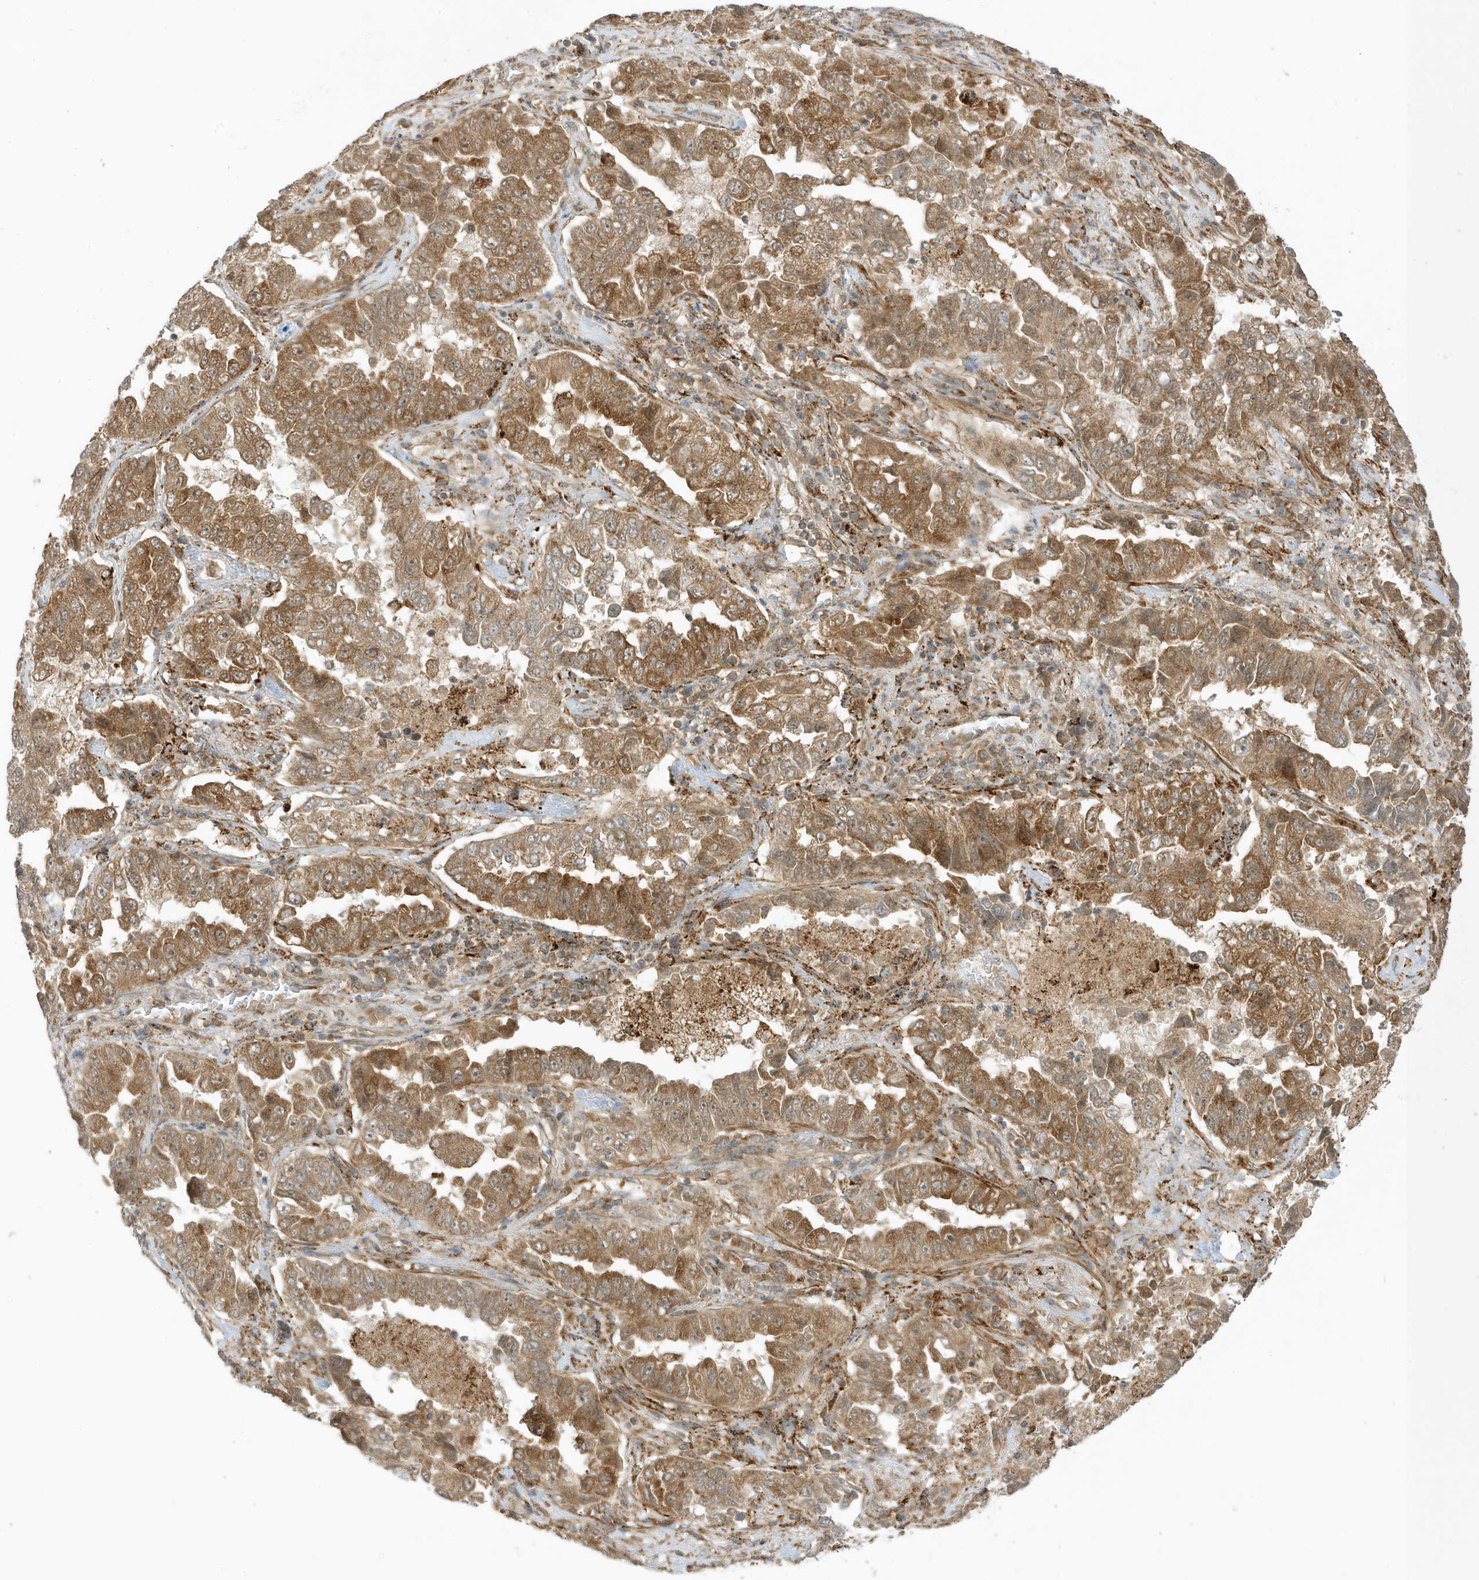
{"staining": {"intensity": "moderate", "quantity": ">75%", "location": "cytoplasmic/membranous"}, "tissue": "lung cancer", "cell_type": "Tumor cells", "image_type": "cancer", "snomed": [{"axis": "morphology", "description": "Adenocarcinoma, NOS"}, {"axis": "topography", "description": "Lung"}], "caption": "This image demonstrates IHC staining of lung cancer, with medium moderate cytoplasmic/membranous staining in about >75% of tumor cells.", "gene": "DHX36", "patient": {"sex": "female", "age": 51}}